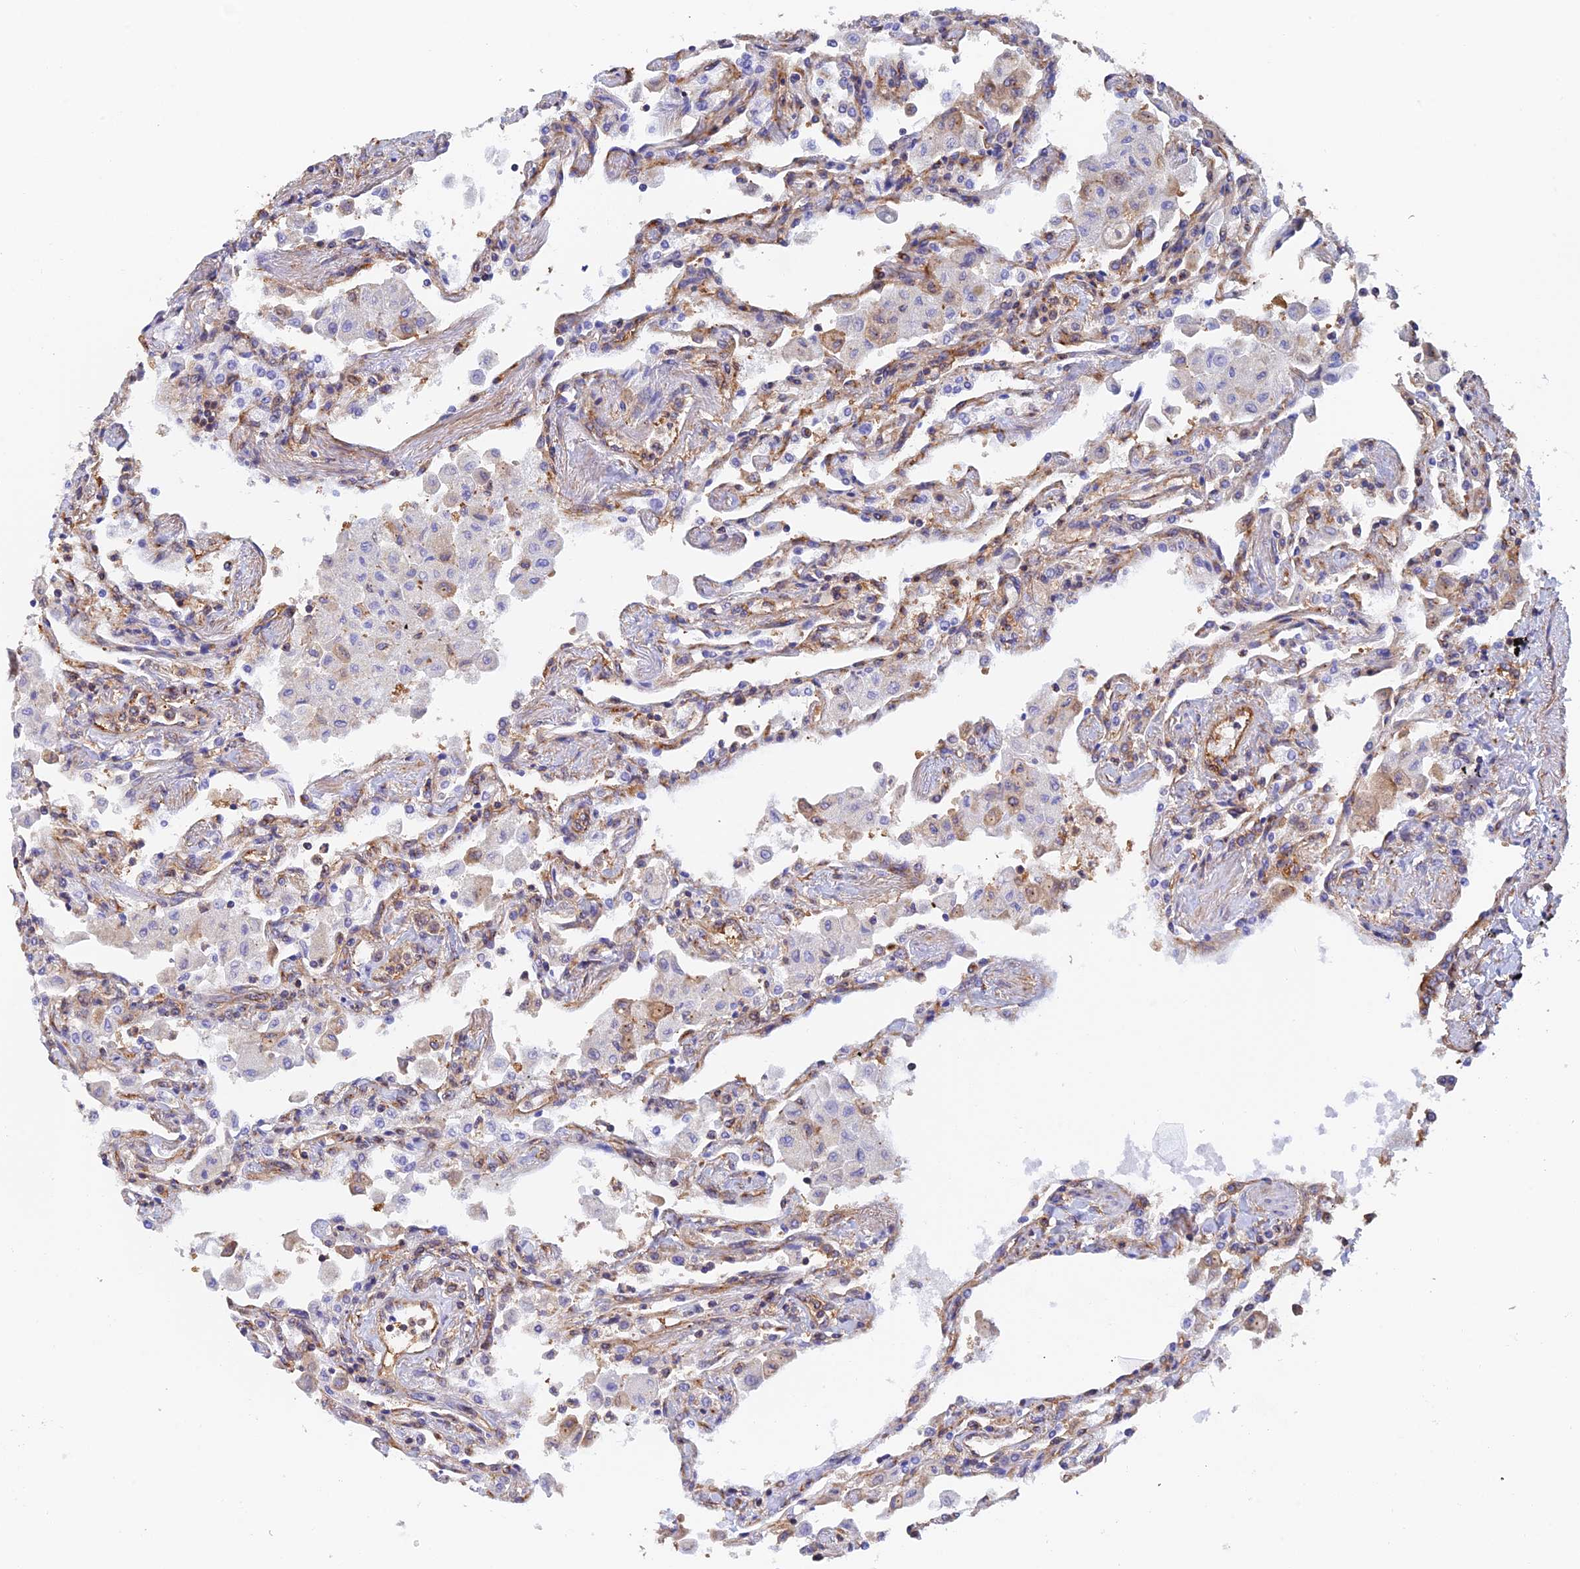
{"staining": {"intensity": "weak", "quantity": "<25%", "location": "cytoplasmic/membranous"}, "tissue": "lung", "cell_type": "Alveolar cells", "image_type": "normal", "snomed": [{"axis": "morphology", "description": "Normal tissue, NOS"}, {"axis": "topography", "description": "Bronchus"}, {"axis": "topography", "description": "Lung"}], "caption": "Alveolar cells show no significant positivity in normal lung. (IHC, brightfield microscopy, high magnification).", "gene": "DCTN2", "patient": {"sex": "female", "age": 49}}